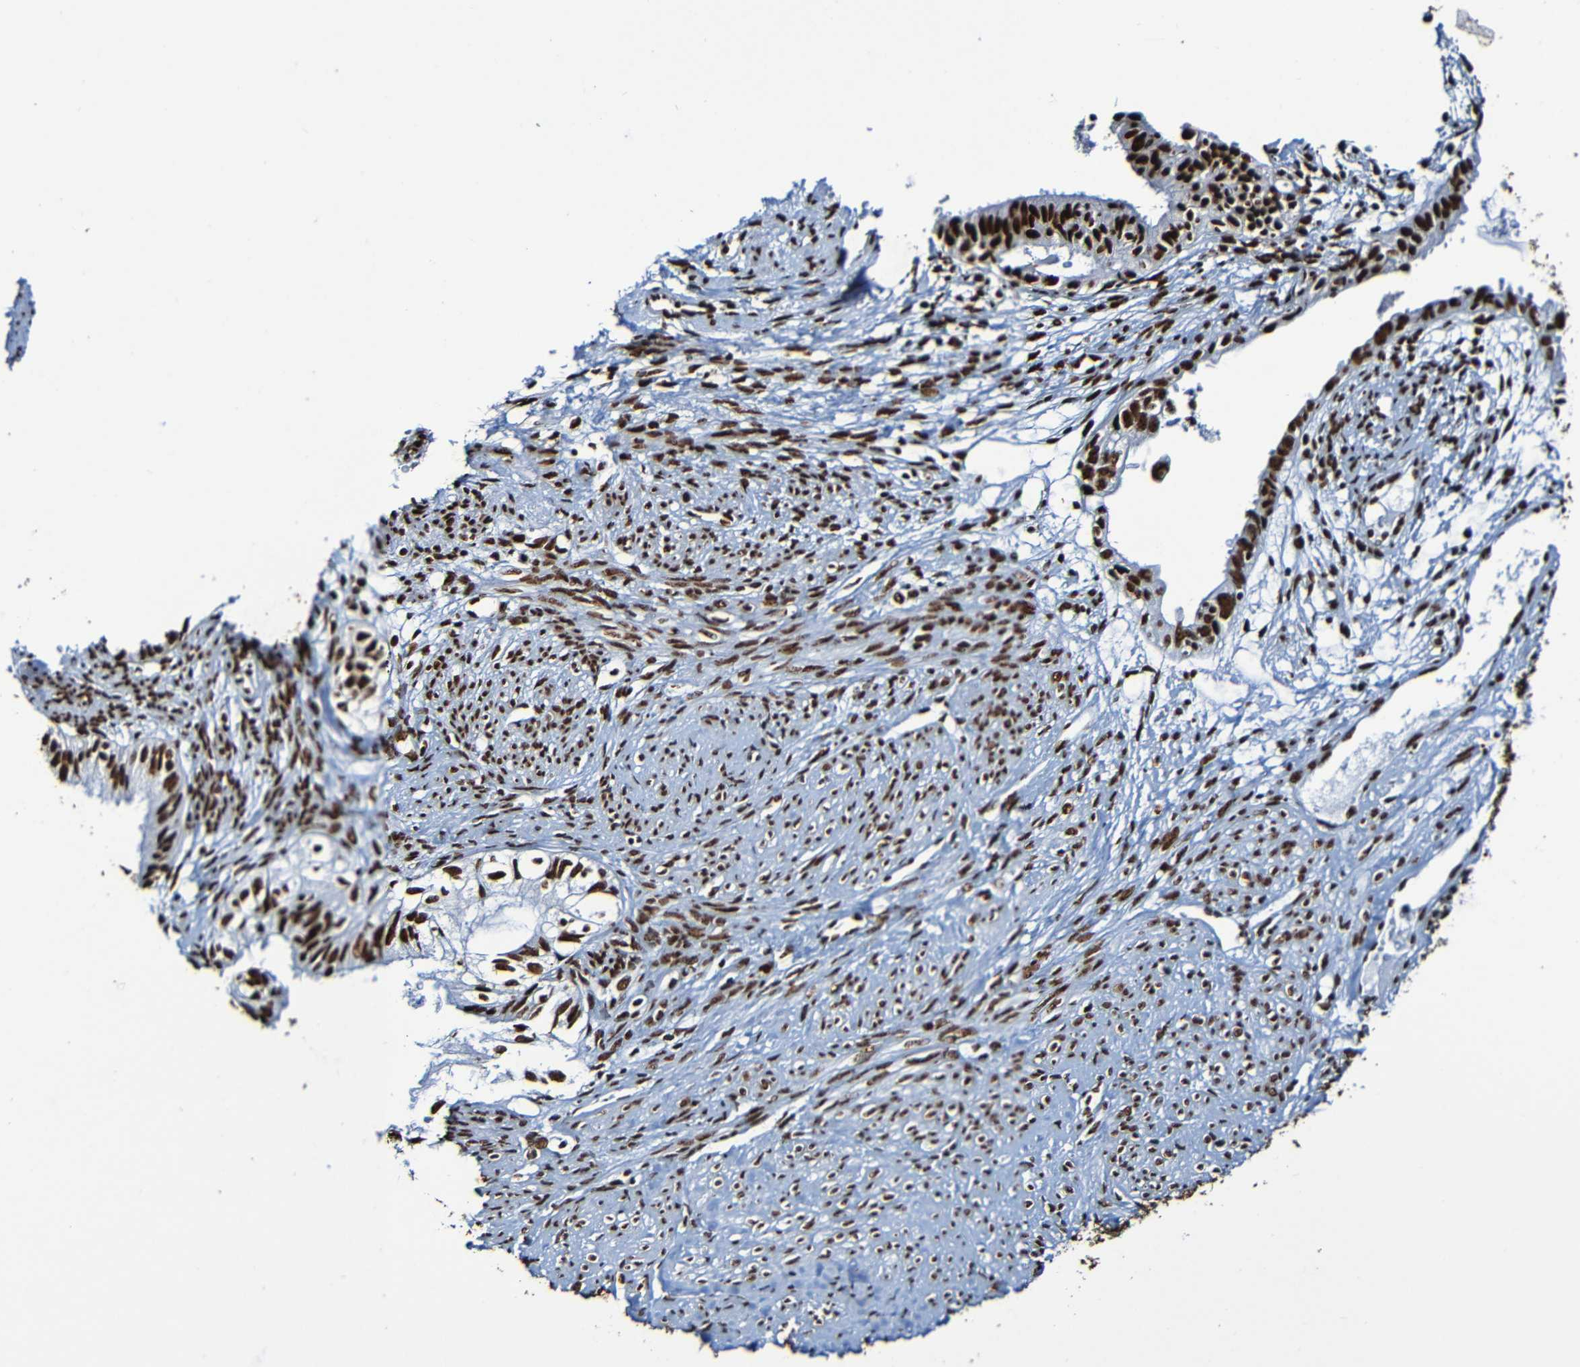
{"staining": {"intensity": "strong", "quantity": ">75%", "location": "nuclear"}, "tissue": "cervical cancer", "cell_type": "Tumor cells", "image_type": "cancer", "snomed": [{"axis": "morphology", "description": "Normal tissue, NOS"}, {"axis": "morphology", "description": "Adenocarcinoma, NOS"}, {"axis": "topography", "description": "Cervix"}, {"axis": "topography", "description": "Endometrium"}], "caption": "Immunohistochemistry staining of cervical cancer, which exhibits high levels of strong nuclear expression in approximately >75% of tumor cells indicating strong nuclear protein positivity. The staining was performed using DAB (3,3'-diaminobenzidine) (brown) for protein detection and nuclei were counterstained in hematoxylin (blue).", "gene": "SRSF3", "patient": {"sex": "female", "age": 86}}